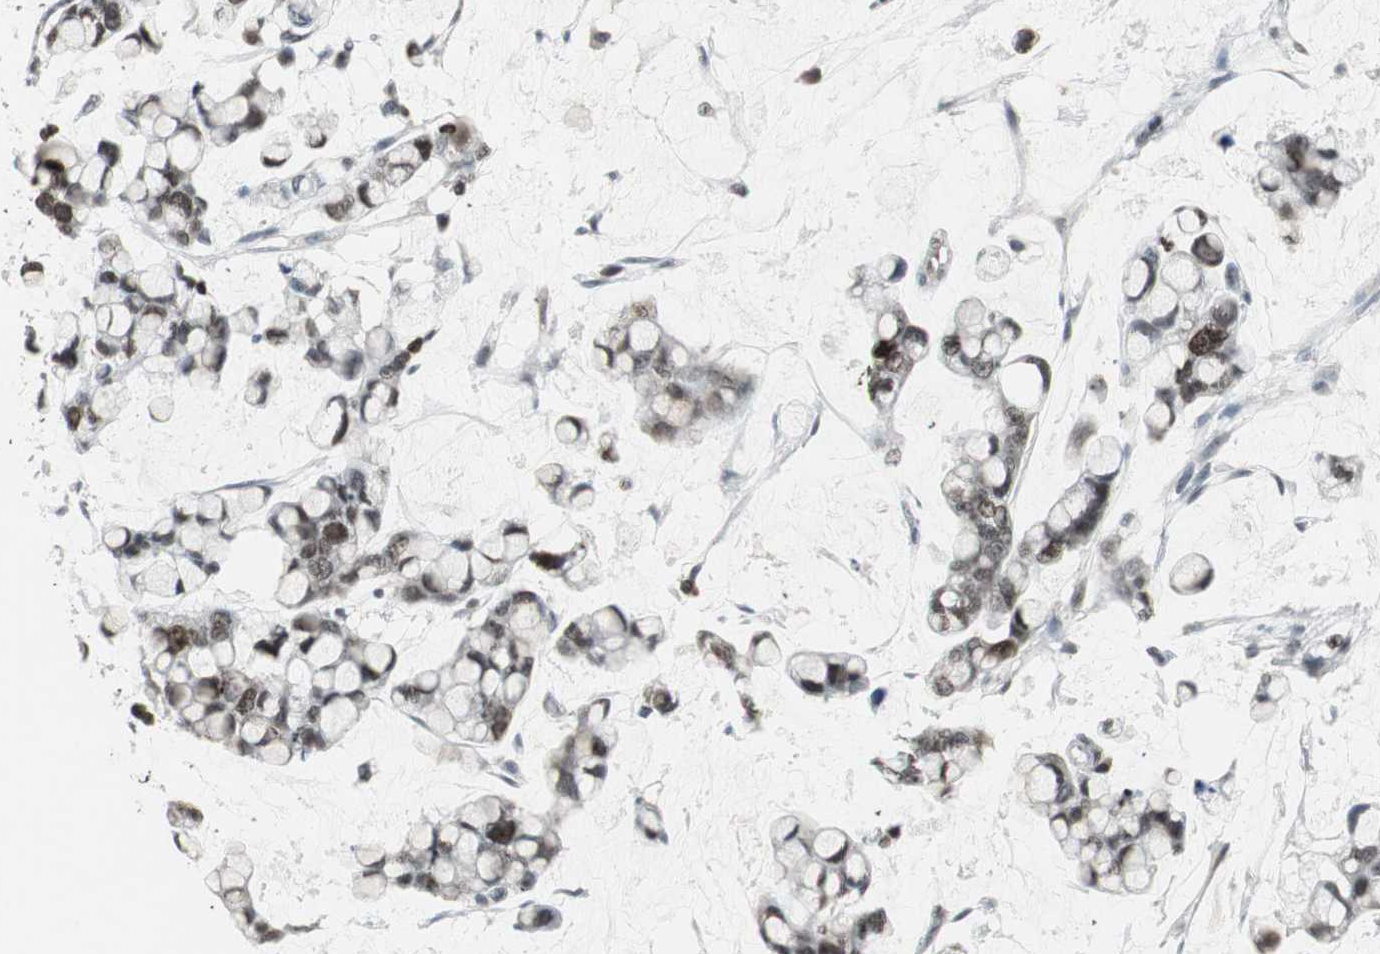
{"staining": {"intensity": "weak", "quantity": ">75%", "location": "cytoplasmic/membranous,nuclear"}, "tissue": "stomach cancer", "cell_type": "Tumor cells", "image_type": "cancer", "snomed": [{"axis": "morphology", "description": "Adenocarcinoma, NOS"}, {"axis": "topography", "description": "Stomach, lower"}], "caption": "Adenocarcinoma (stomach) stained for a protein displays weak cytoplasmic/membranous and nuclear positivity in tumor cells. (IHC, brightfield microscopy, high magnification).", "gene": "MPG", "patient": {"sex": "male", "age": 84}}